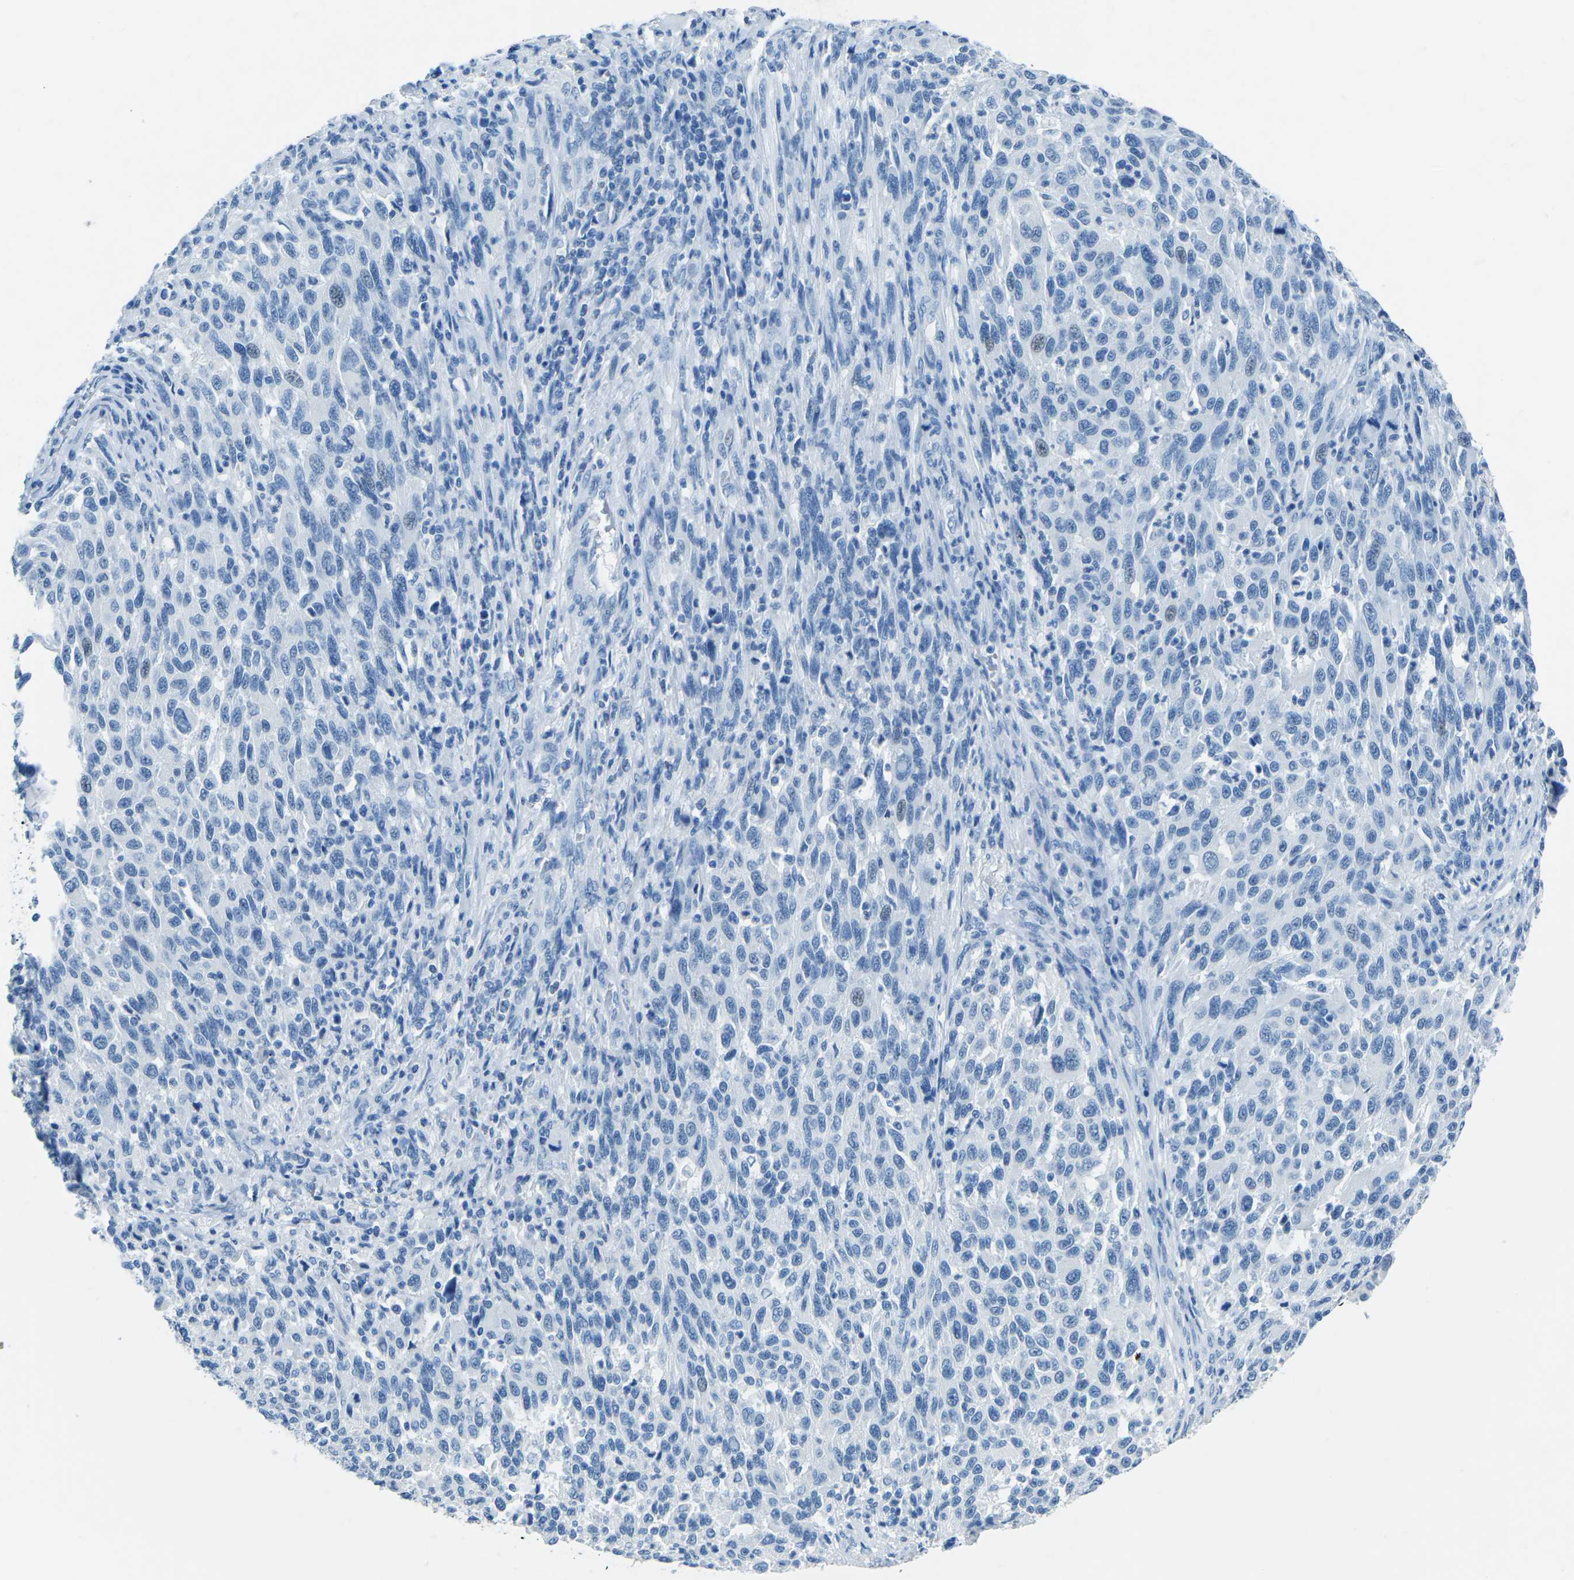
{"staining": {"intensity": "negative", "quantity": "none", "location": "none"}, "tissue": "melanoma", "cell_type": "Tumor cells", "image_type": "cancer", "snomed": [{"axis": "morphology", "description": "Malignant melanoma, Metastatic site"}, {"axis": "topography", "description": "Lymph node"}], "caption": "A photomicrograph of malignant melanoma (metastatic site) stained for a protein demonstrates no brown staining in tumor cells.", "gene": "MYH8", "patient": {"sex": "male", "age": 61}}